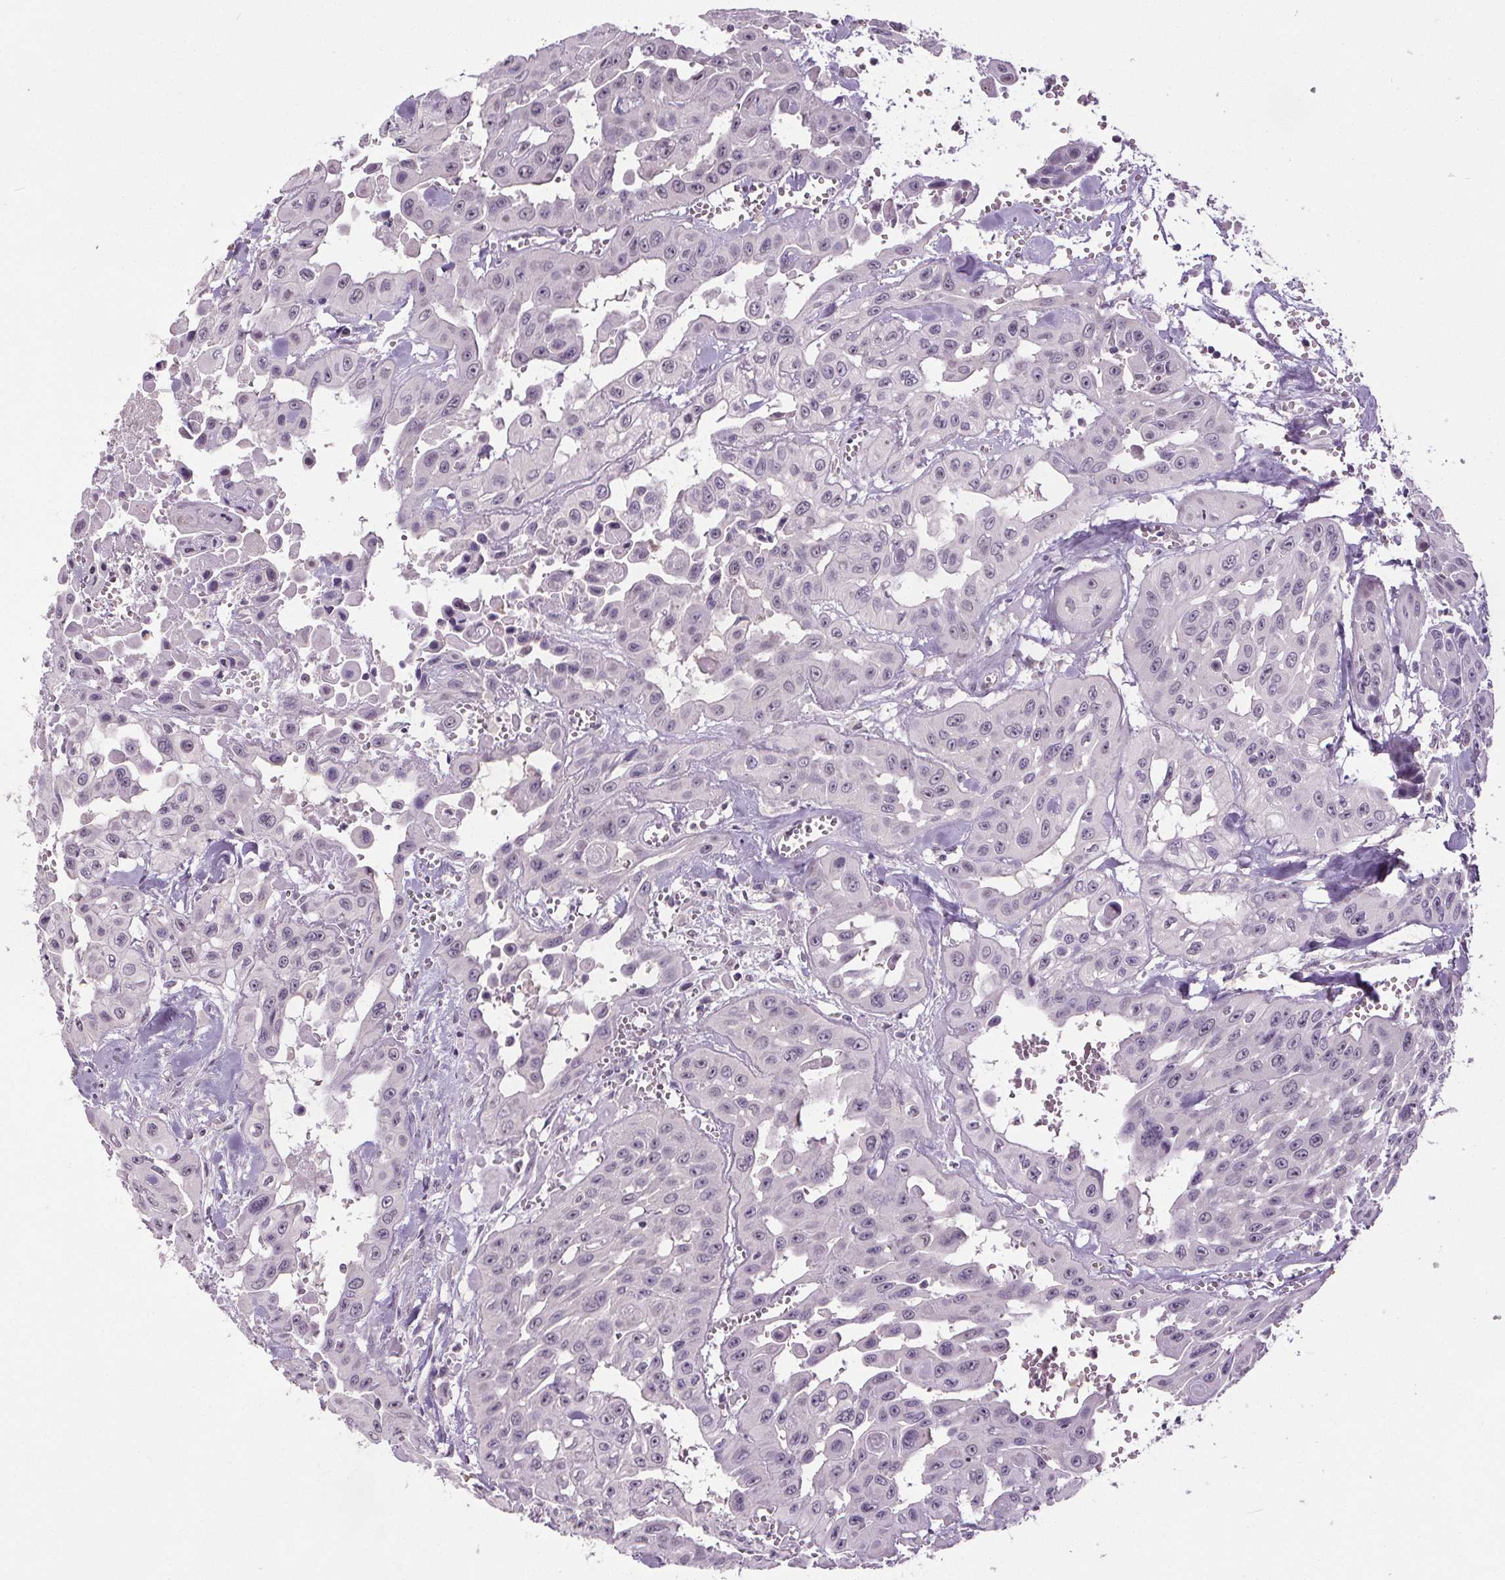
{"staining": {"intensity": "negative", "quantity": "none", "location": "none"}, "tissue": "head and neck cancer", "cell_type": "Tumor cells", "image_type": "cancer", "snomed": [{"axis": "morphology", "description": "Adenocarcinoma, NOS"}, {"axis": "topography", "description": "Head-Neck"}], "caption": "High power microscopy image of an immunohistochemistry photomicrograph of adenocarcinoma (head and neck), revealing no significant staining in tumor cells.", "gene": "SLC2A9", "patient": {"sex": "male", "age": 73}}